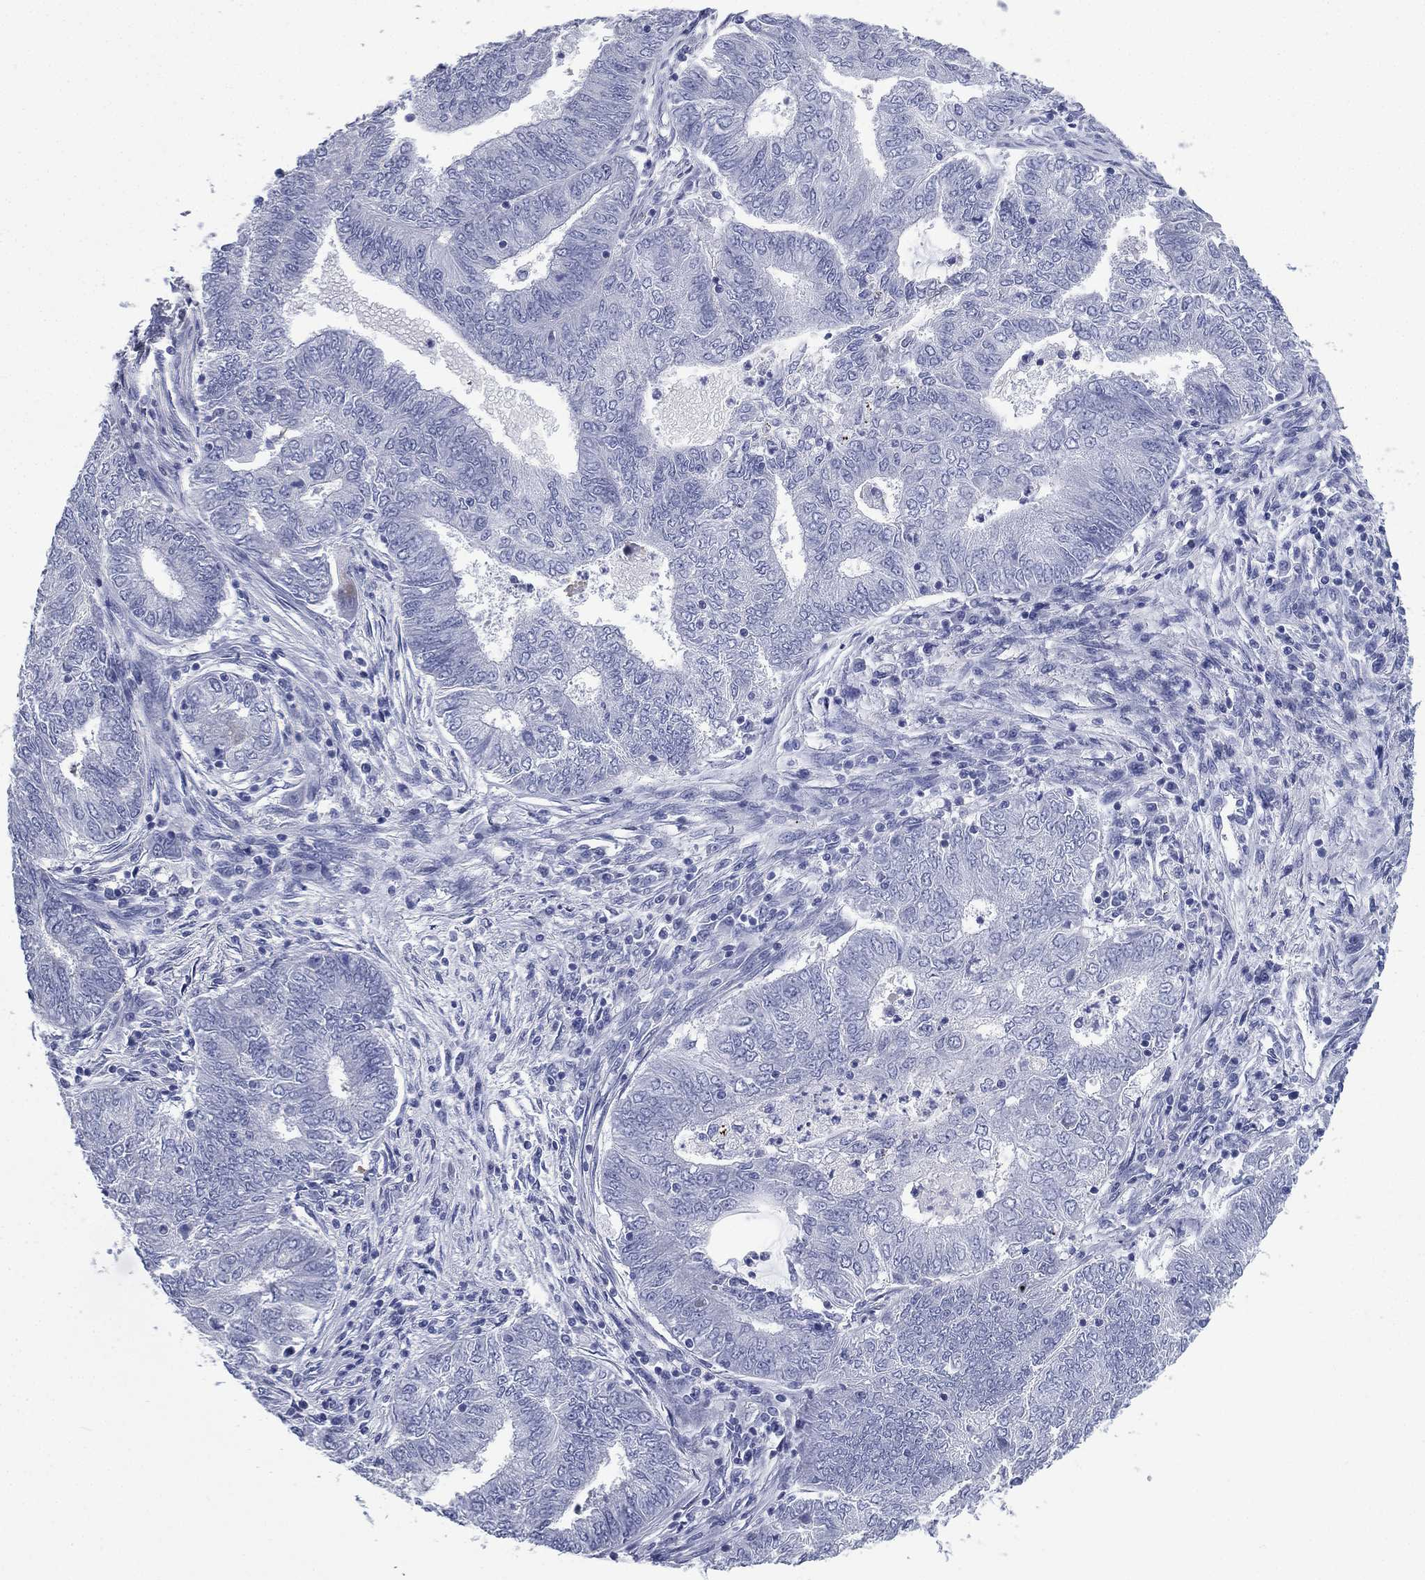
{"staining": {"intensity": "negative", "quantity": "none", "location": "none"}, "tissue": "endometrial cancer", "cell_type": "Tumor cells", "image_type": "cancer", "snomed": [{"axis": "morphology", "description": "Adenocarcinoma, NOS"}, {"axis": "topography", "description": "Endometrium"}], "caption": "Tumor cells are negative for brown protein staining in endometrial cancer.", "gene": "FCER2", "patient": {"sex": "female", "age": 62}}